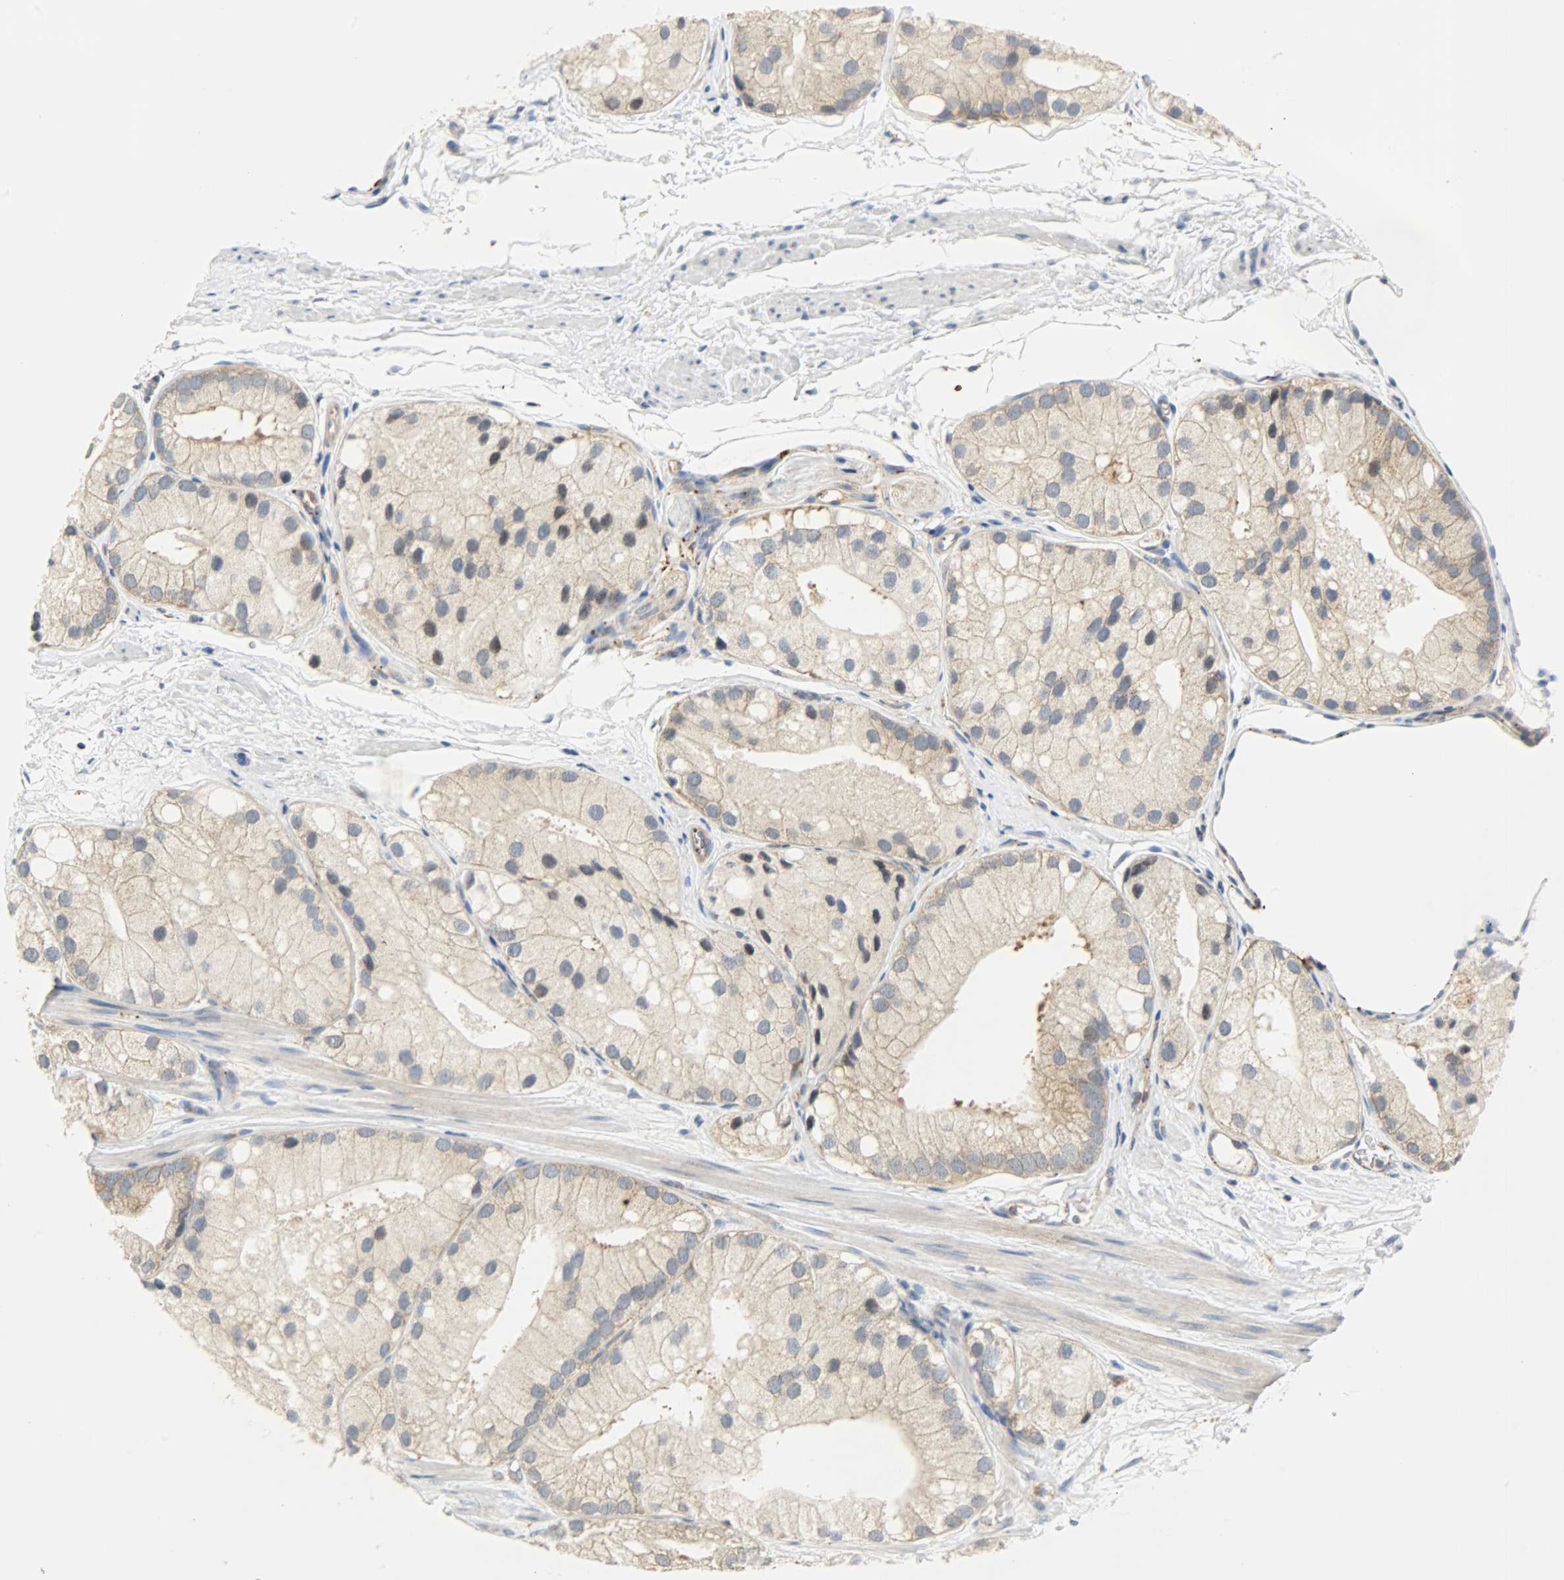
{"staining": {"intensity": "weak", "quantity": ">75%", "location": "cytoplasmic/membranous"}, "tissue": "prostate cancer", "cell_type": "Tumor cells", "image_type": "cancer", "snomed": [{"axis": "morphology", "description": "Adenocarcinoma, Low grade"}, {"axis": "topography", "description": "Prostate"}], "caption": "Human prostate cancer (adenocarcinoma (low-grade)) stained with a protein marker reveals weak staining in tumor cells.", "gene": "GIT2", "patient": {"sex": "male", "age": 69}}